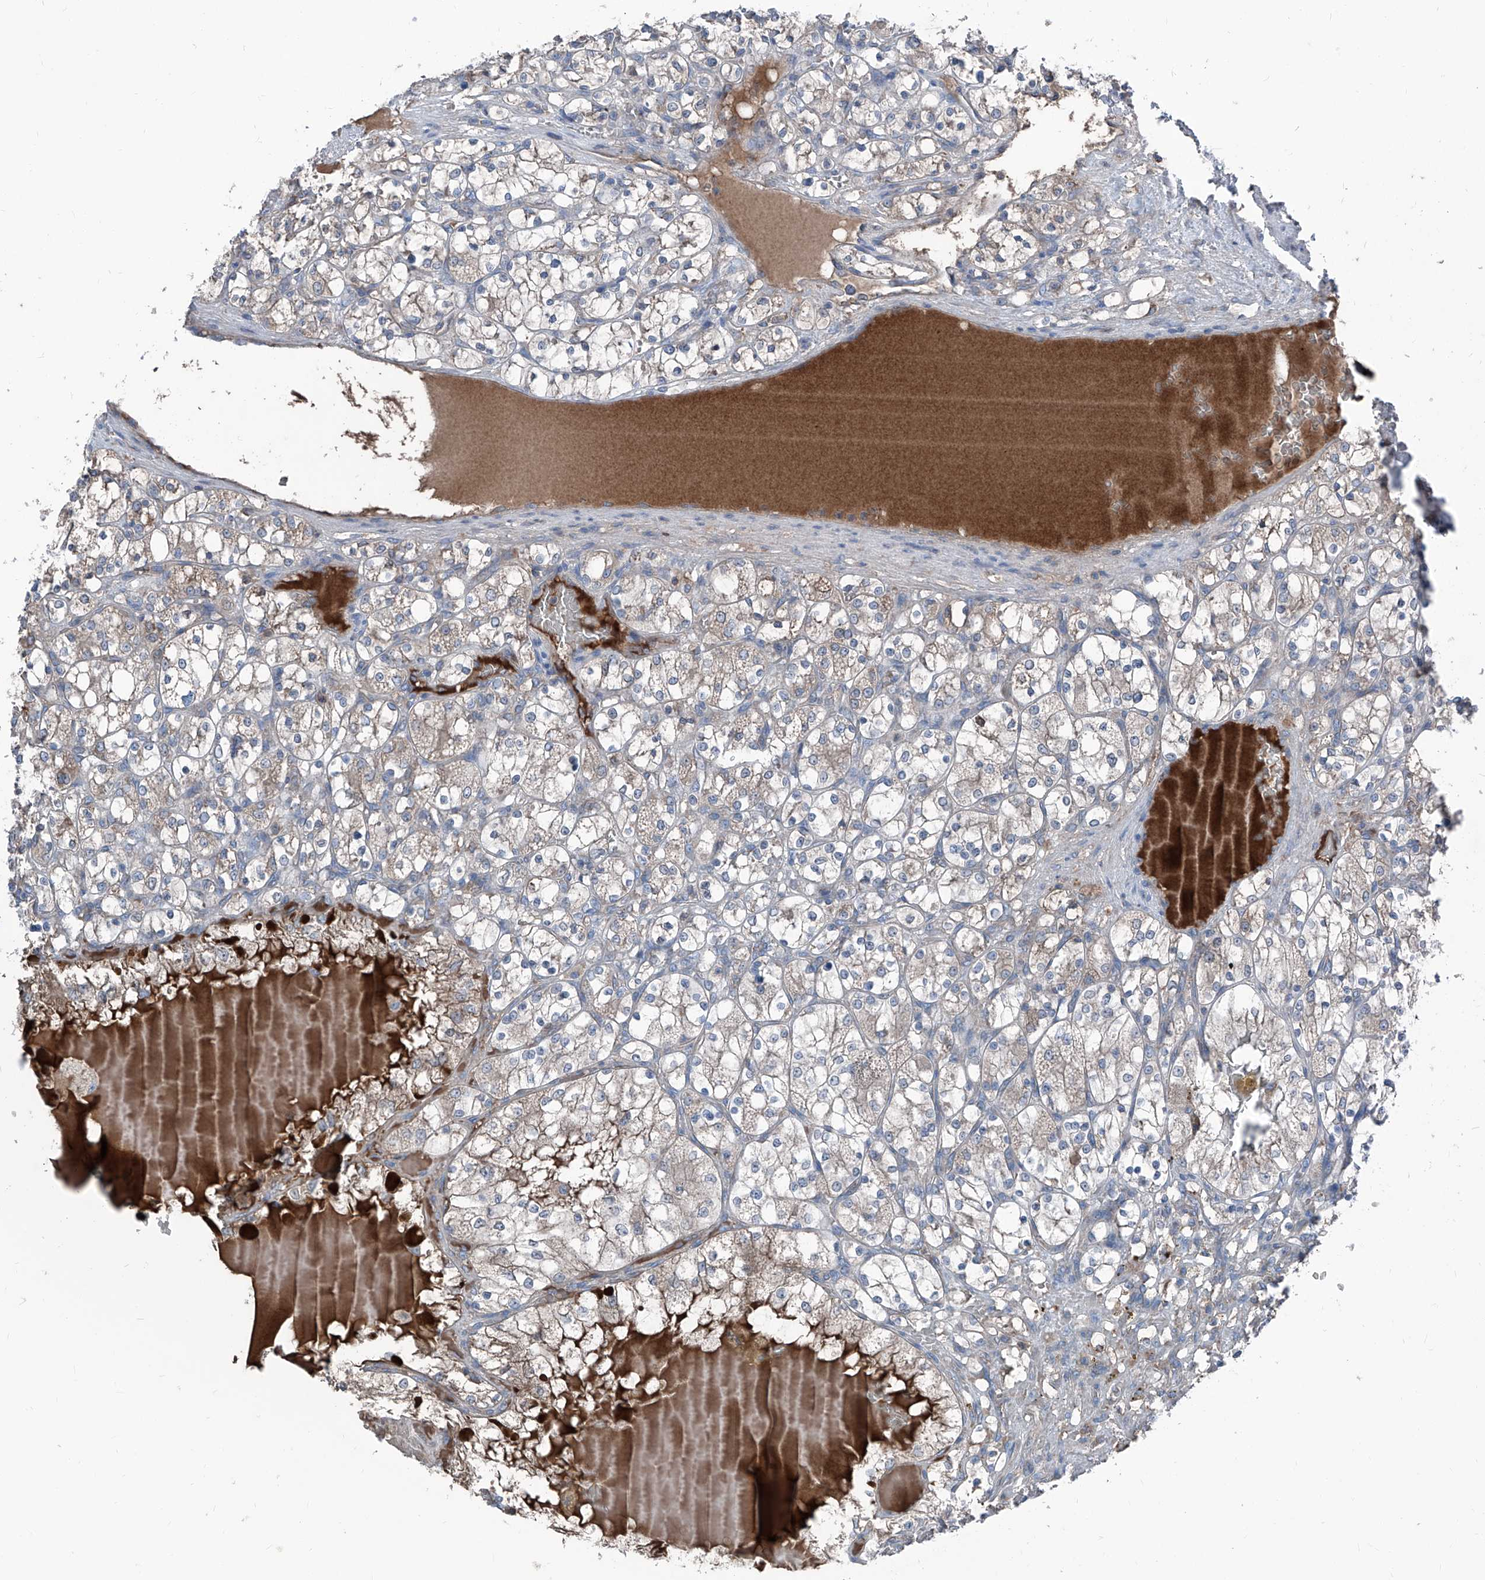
{"staining": {"intensity": "weak", "quantity": "<25%", "location": "cytoplasmic/membranous"}, "tissue": "renal cancer", "cell_type": "Tumor cells", "image_type": "cancer", "snomed": [{"axis": "morphology", "description": "Adenocarcinoma, NOS"}, {"axis": "topography", "description": "Kidney"}], "caption": "An IHC histopathology image of adenocarcinoma (renal) is shown. There is no staining in tumor cells of adenocarcinoma (renal). (Brightfield microscopy of DAB immunohistochemistry at high magnification).", "gene": "GPAT3", "patient": {"sex": "female", "age": 69}}